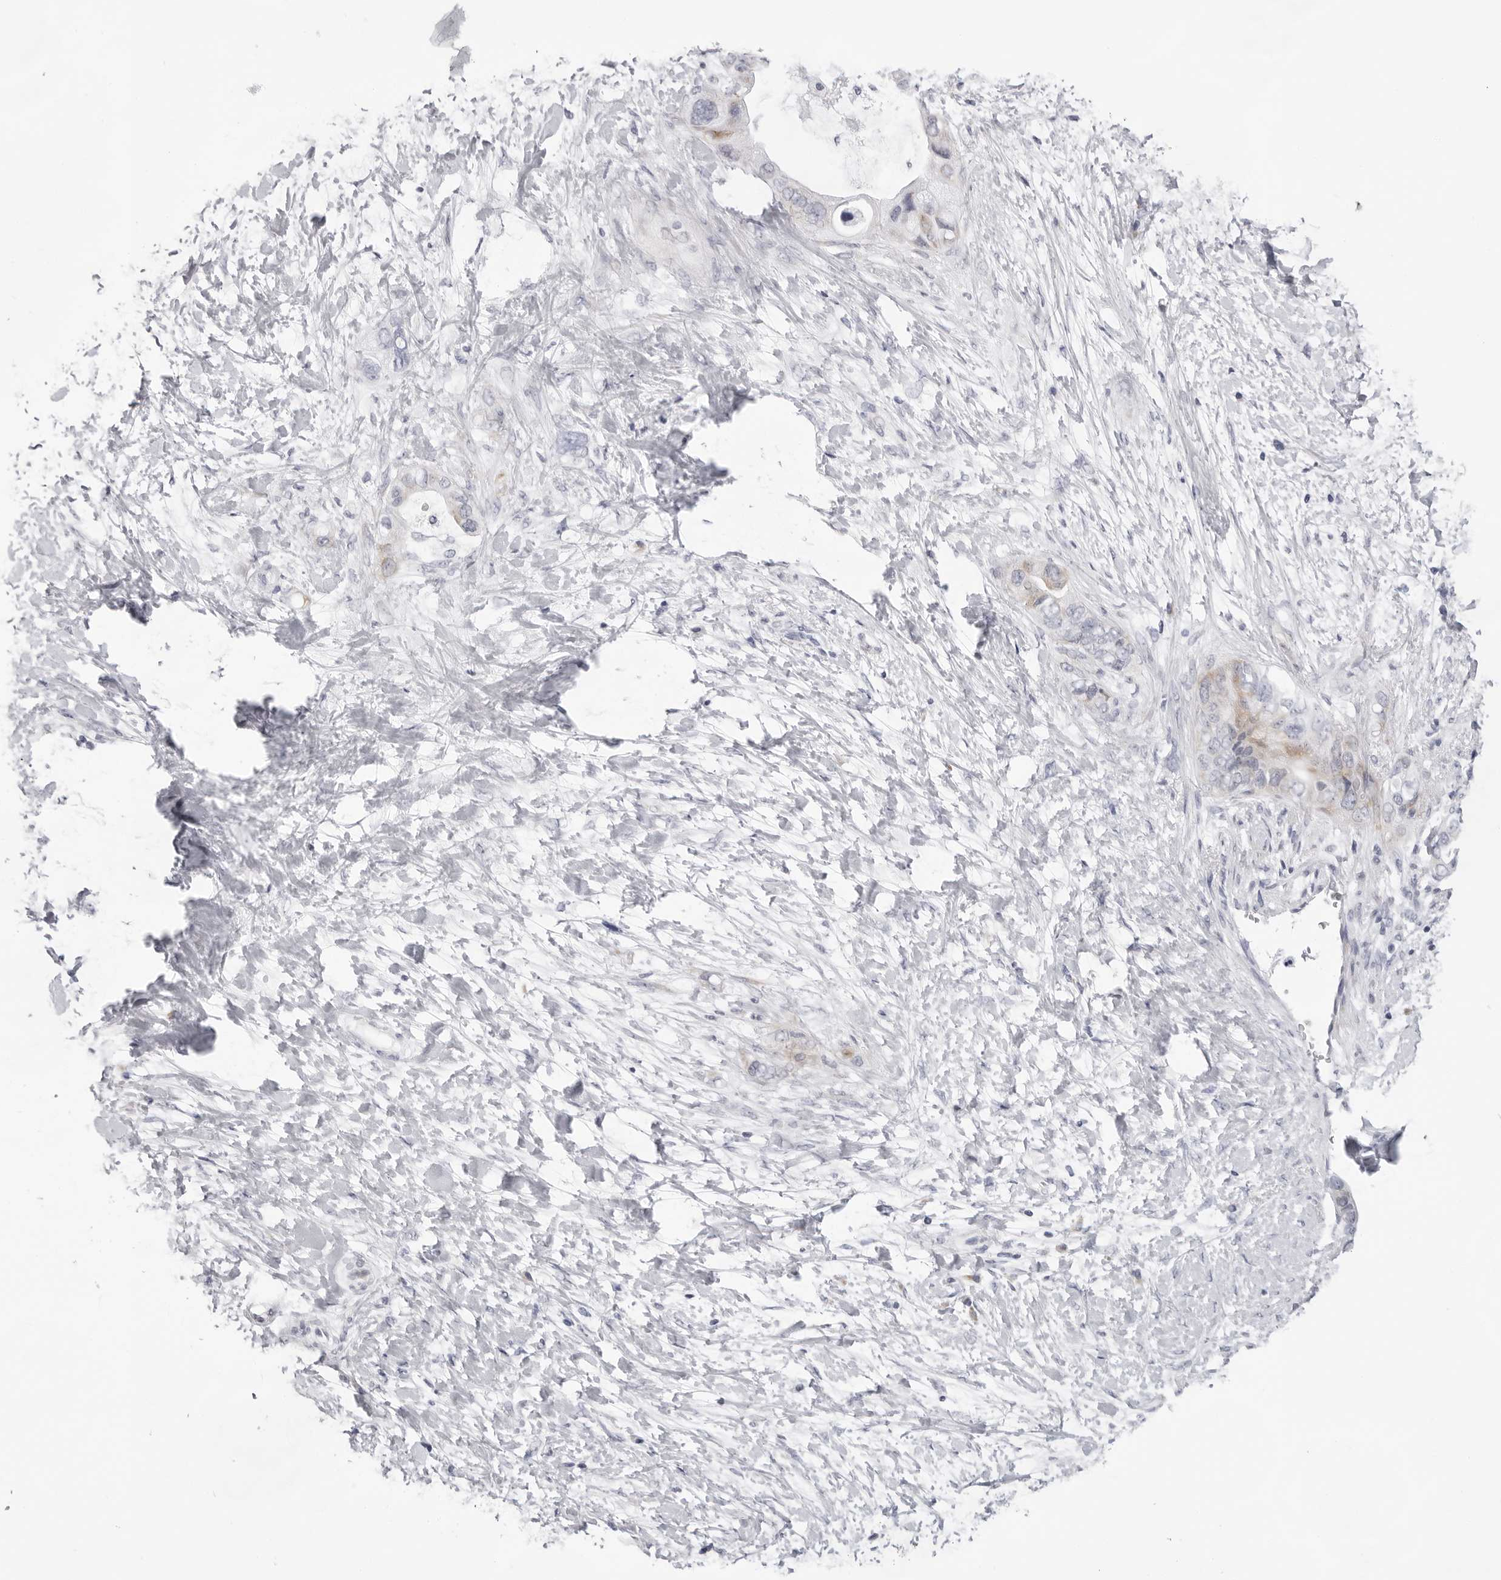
{"staining": {"intensity": "negative", "quantity": "none", "location": "none"}, "tissue": "pancreatic cancer", "cell_type": "Tumor cells", "image_type": "cancer", "snomed": [{"axis": "morphology", "description": "Adenocarcinoma, NOS"}, {"axis": "topography", "description": "Pancreas"}], "caption": "This micrograph is of pancreatic cancer (adenocarcinoma) stained with immunohistochemistry (IHC) to label a protein in brown with the nuclei are counter-stained blue. There is no staining in tumor cells. The staining was performed using DAB (3,3'-diaminobenzidine) to visualize the protein expression in brown, while the nuclei were stained in blue with hematoxylin (Magnification: 20x).", "gene": "SMIM2", "patient": {"sex": "female", "age": 56}}